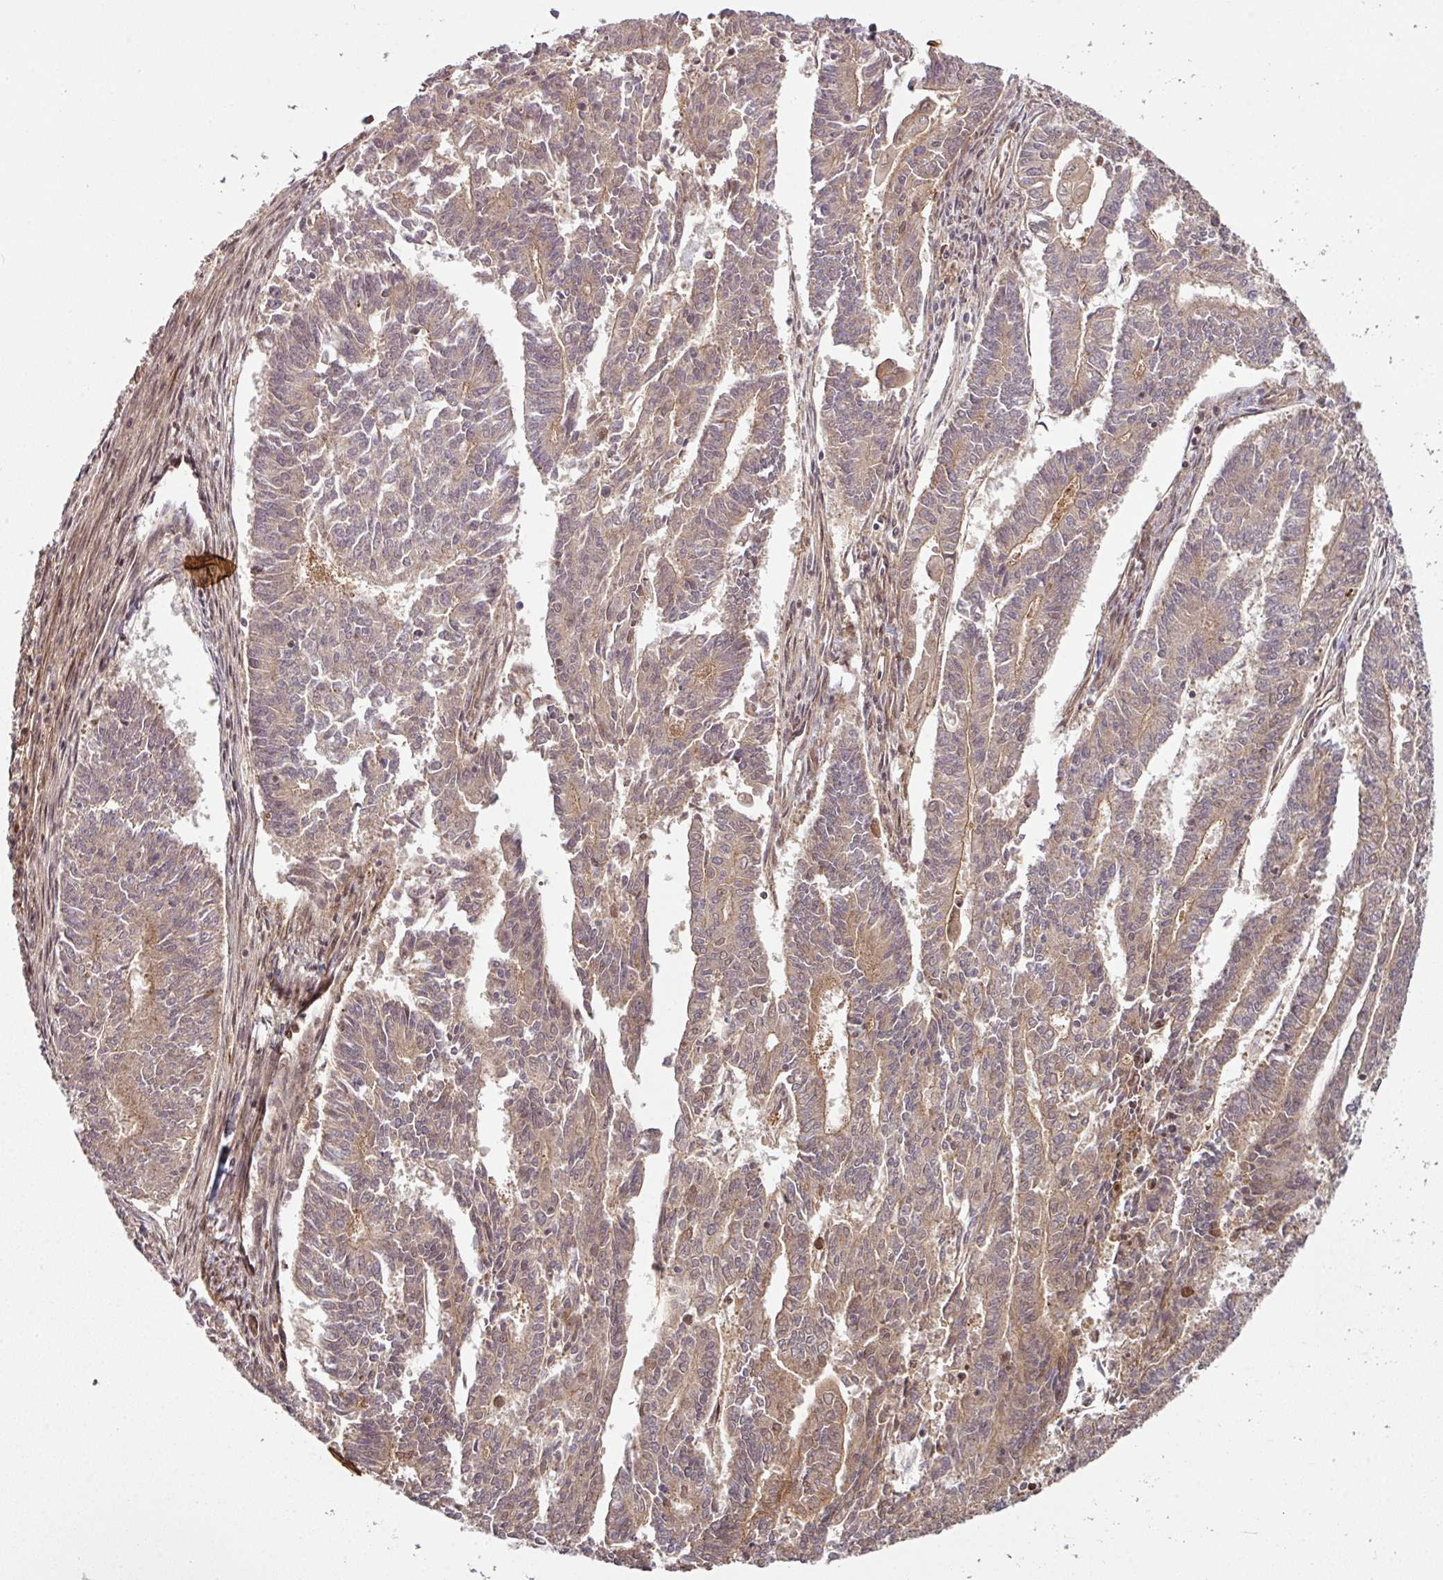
{"staining": {"intensity": "weak", "quantity": ">75%", "location": "cytoplasmic/membranous,nuclear"}, "tissue": "endometrial cancer", "cell_type": "Tumor cells", "image_type": "cancer", "snomed": [{"axis": "morphology", "description": "Adenocarcinoma, NOS"}, {"axis": "topography", "description": "Endometrium"}], "caption": "Weak cytoplasmic/membranous and nuclear protein expression is appreciated in approximately >75% of tumor cells in endometrial cancer.", "gene": "ATAT1", "patient": {"sex": "female", "age": 59}}